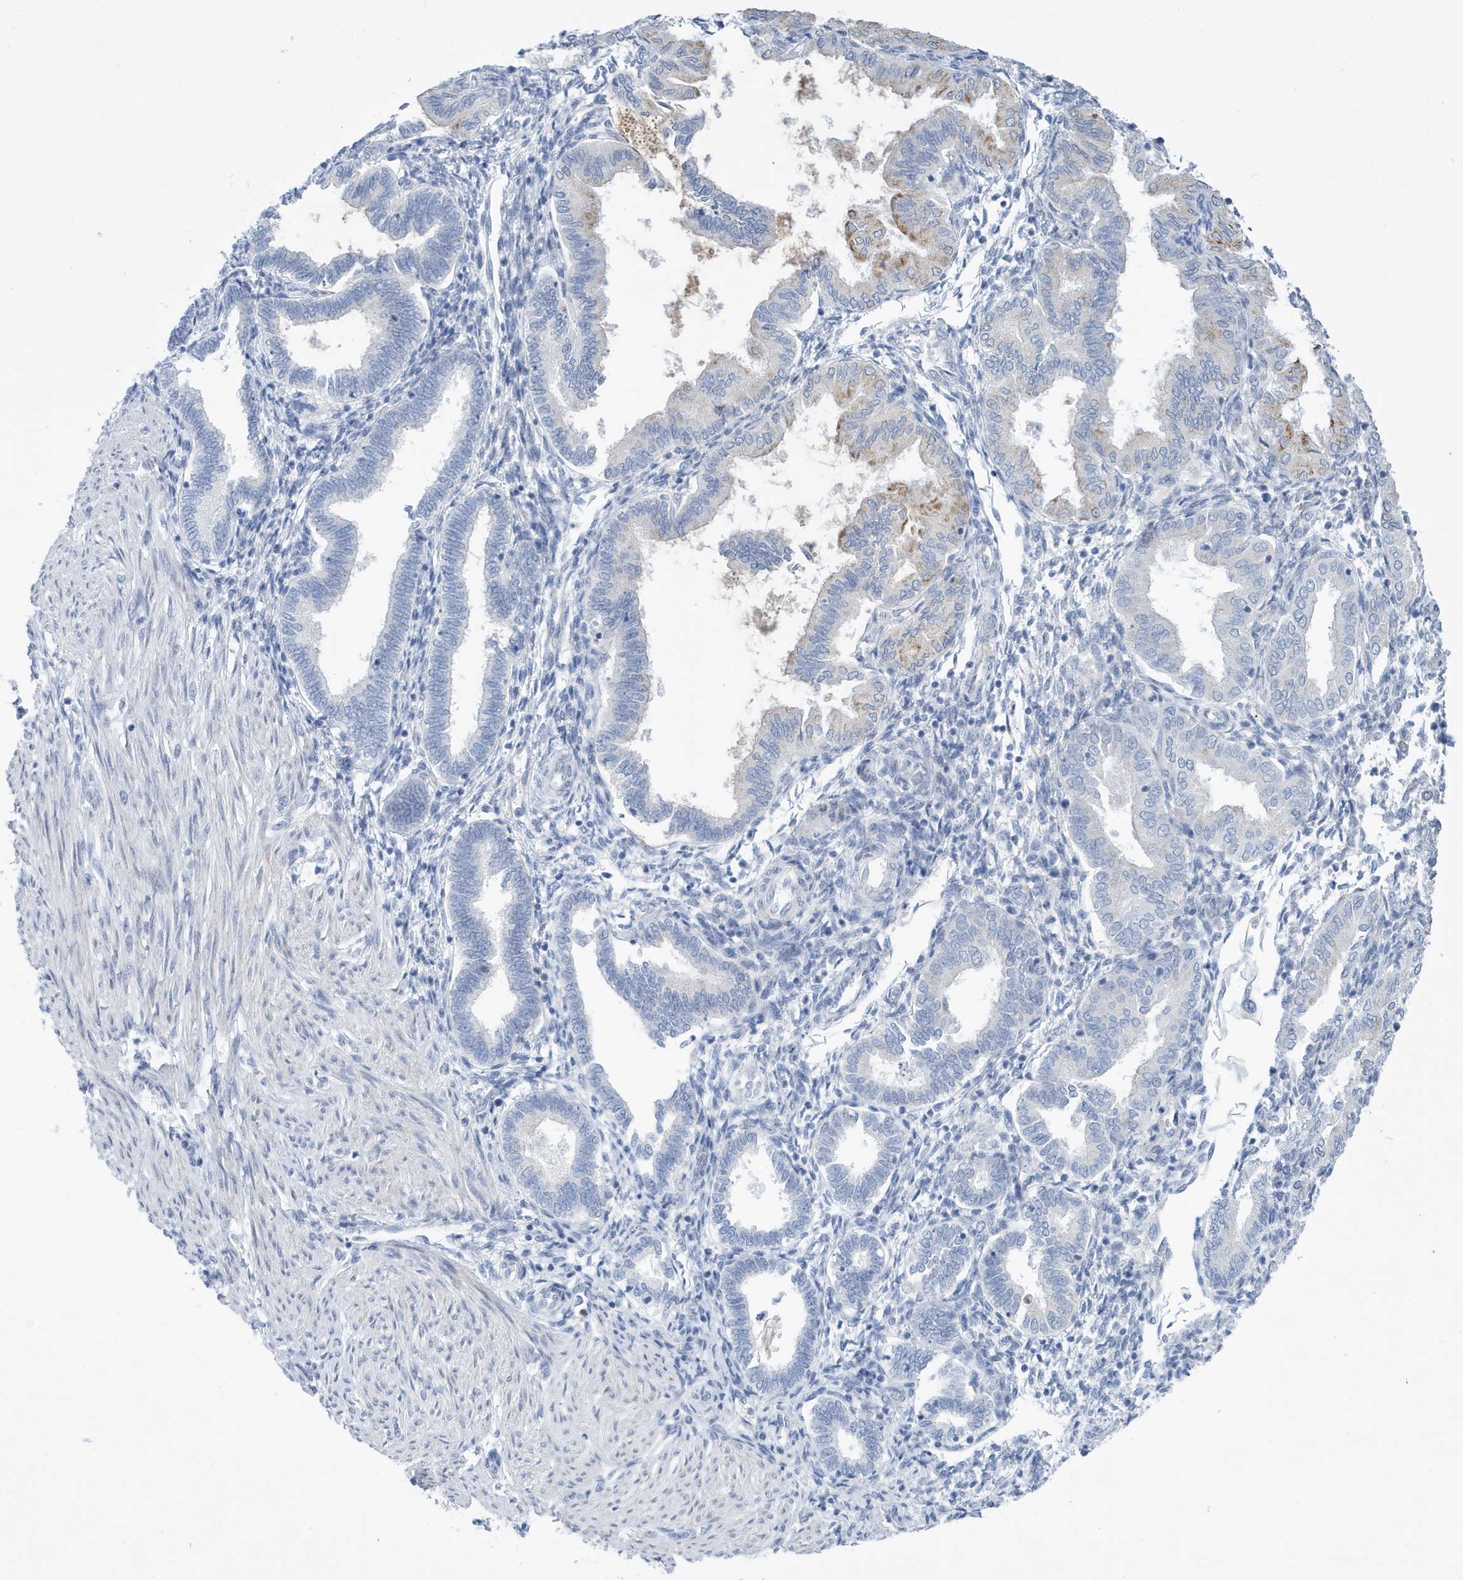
{"staining": {"intensity": "negative", "quantity": "none", "location": "none"}, "tissue": "endometrium", "cell_type": "Cells in endometrial stroma", "image_type": "normal", "snomed": [{"axis": "morphology", "description": "Normal tissue, NOS"}, {"axis": "topography", "description": "Endometrium"}], "caption": "This is an immunohistochemistry micrograph of benign human endometrium. There is no expression in cells in endometrial stroma.", "gene": "SEMA3F", "patient": {"sex": "female", "age": 53}}